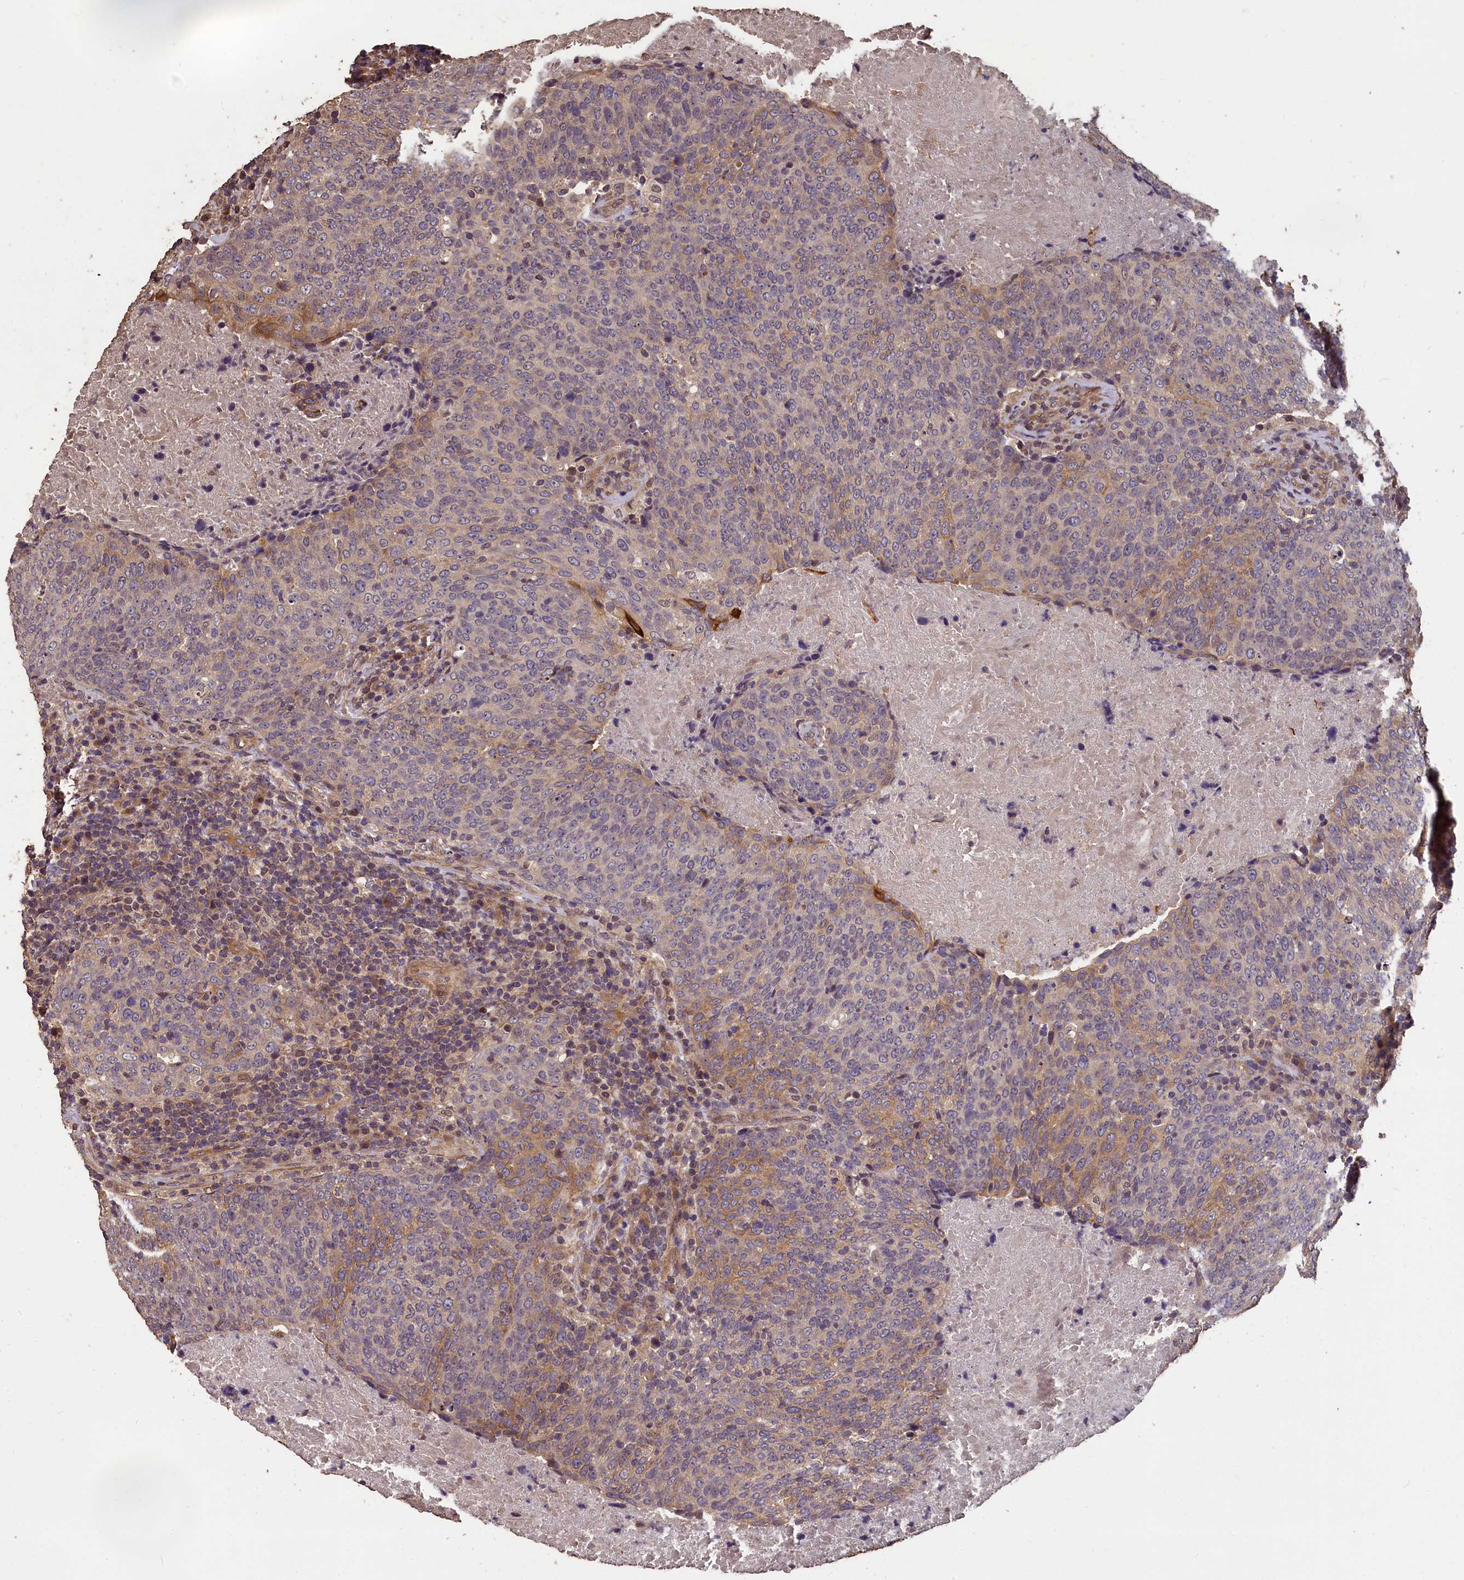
{"staining": {"intensity": "weak", "quantity": "<25%", "location": "cytoplasmic/membranous"}, "tissue": "head and neck cancer", "cell_type": "Tumor cells", "image_type": "cancer", "snomed": [{"axis": "morphology", "description": "Squamous cell carcinoma, NOS"}, {"axis": "morphology", "description": "Squamous cell carcinoma, metastatic, NOS"}, {"axis": "topography", "description": "Lymph node"}, {"axis": "topography", "description": "Head-Neck"}], "caption": "Micrograph shows no protein staining in tumor cells of head and neck cancer tissue.", "gene": "CHD9", "patient": {"sex": "male", "age": 62}}